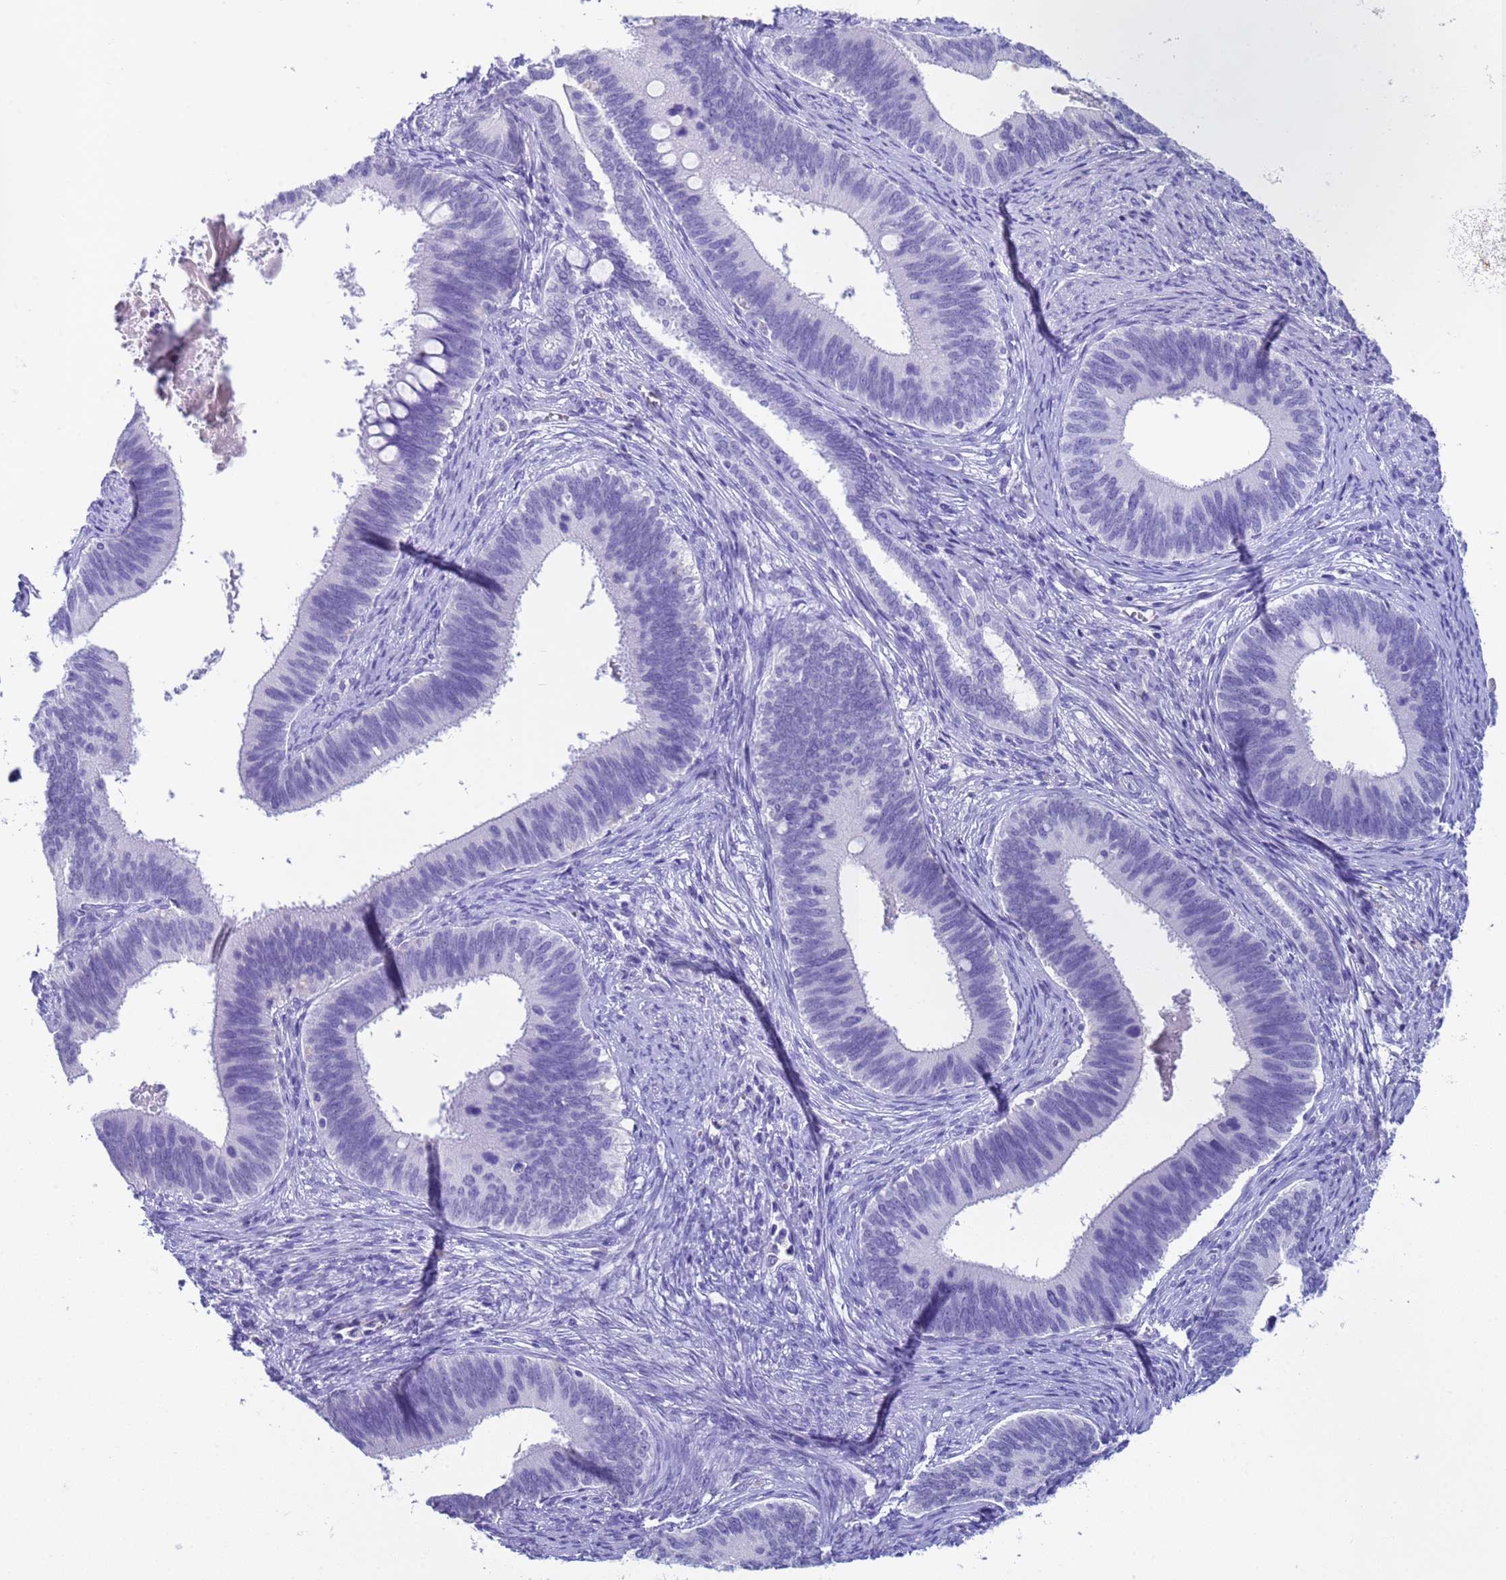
{"staining": {"intensity": "negative", "quantity": "none", "location": "none"}, "tissue": "cervical cancer", "cell_type": "Tumor cells", "image_type": "cancer", "snomed": [{"axis": "morphology", "description": "Adenocarcinoma, NOS"}, {"axis": "topography", "description": "Cervix"}], "caption": "Cervical cancer (adenocarcinoma) stained for a protein using IHC exhibits no staining tumor cells.", "gene": "CKM", "patient": {"sex": "female", "age": 42}}